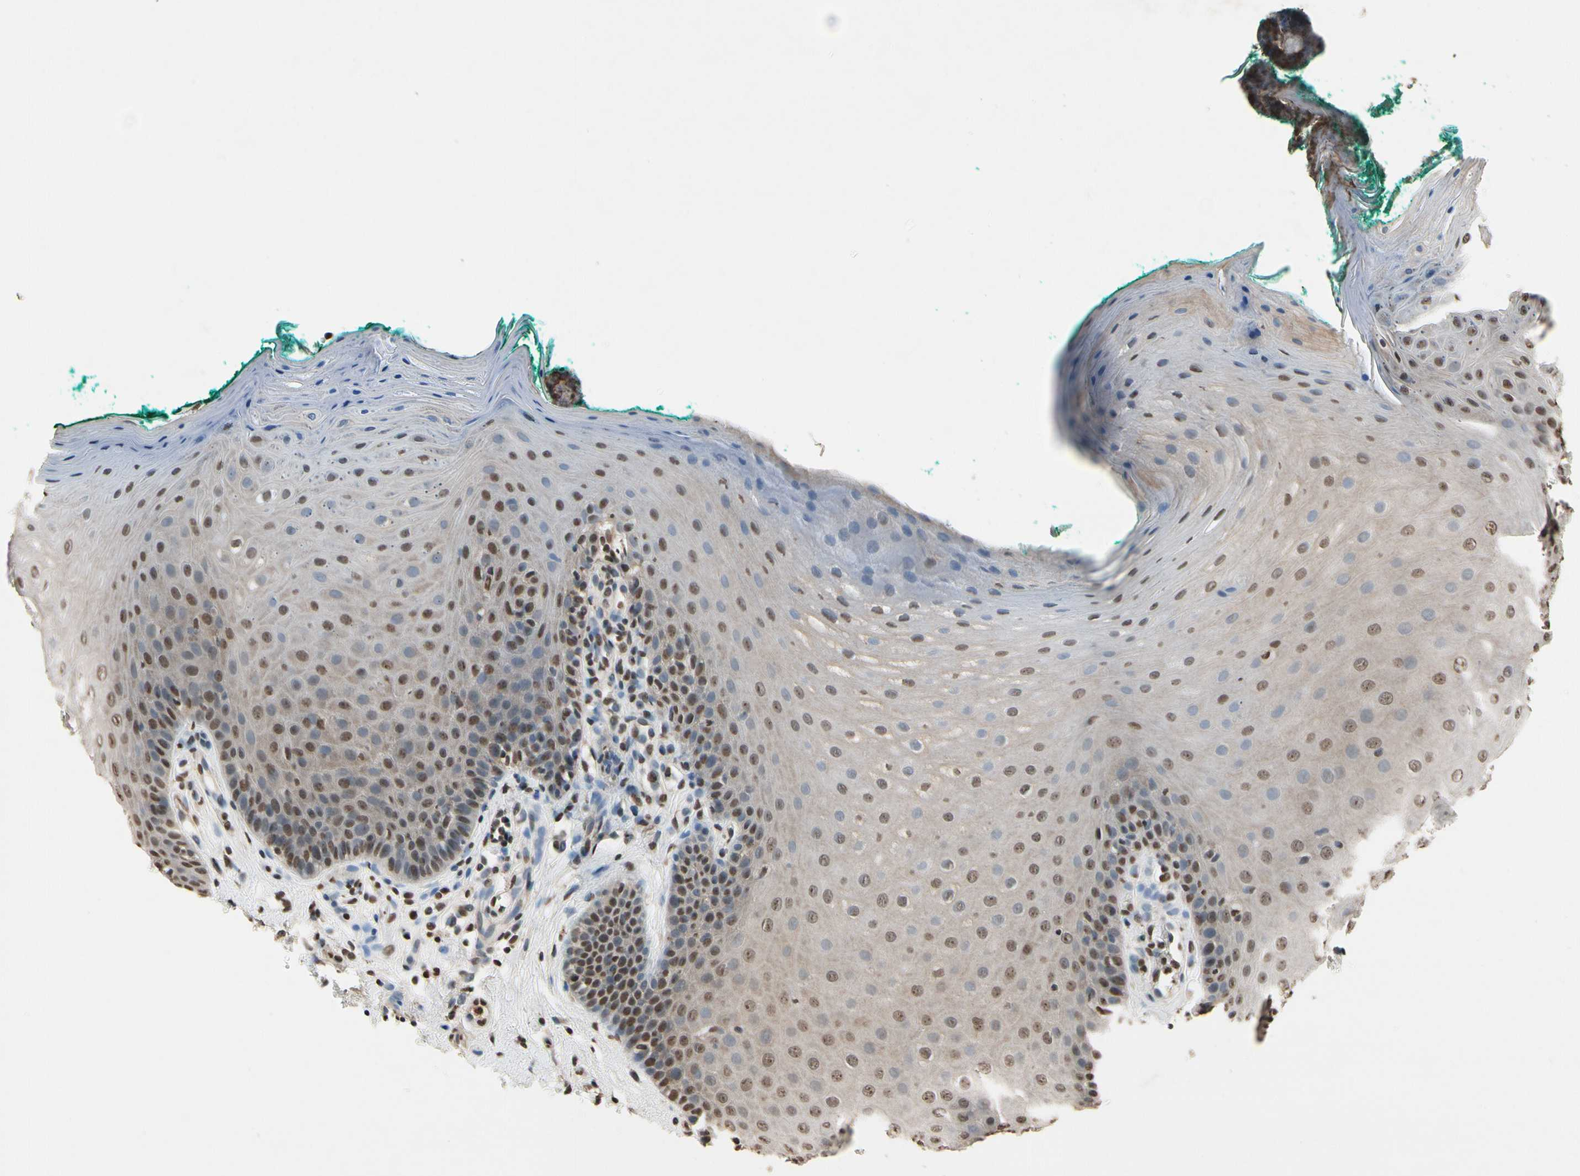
{"staining": {"intensity": "strong", "quantity": ">75%", "location": "cytoplasmic/membranous,nuclear"}, "tissue": "oral mucosa", "cell_type": "Squamous epithelial cells", "image_type": "normal", "snomed": [{"axis": "morphology", "description": "Normal tissue, NOS"}, {"axis": "topography", "description": "Skeletal muscle"}, {"axis": "topography", "description": "Oral tissue"}], "caption": "Normal oral mucosa reveals strong cytoplasmic/membranous,nuclear expression in approximately >75% of squamous epithelial cells (brown staining indicates protein expression, while blue staining denotes nuclei)..", "gene": "HIPK2", "patient": {"sex": "male", "age": 58}}